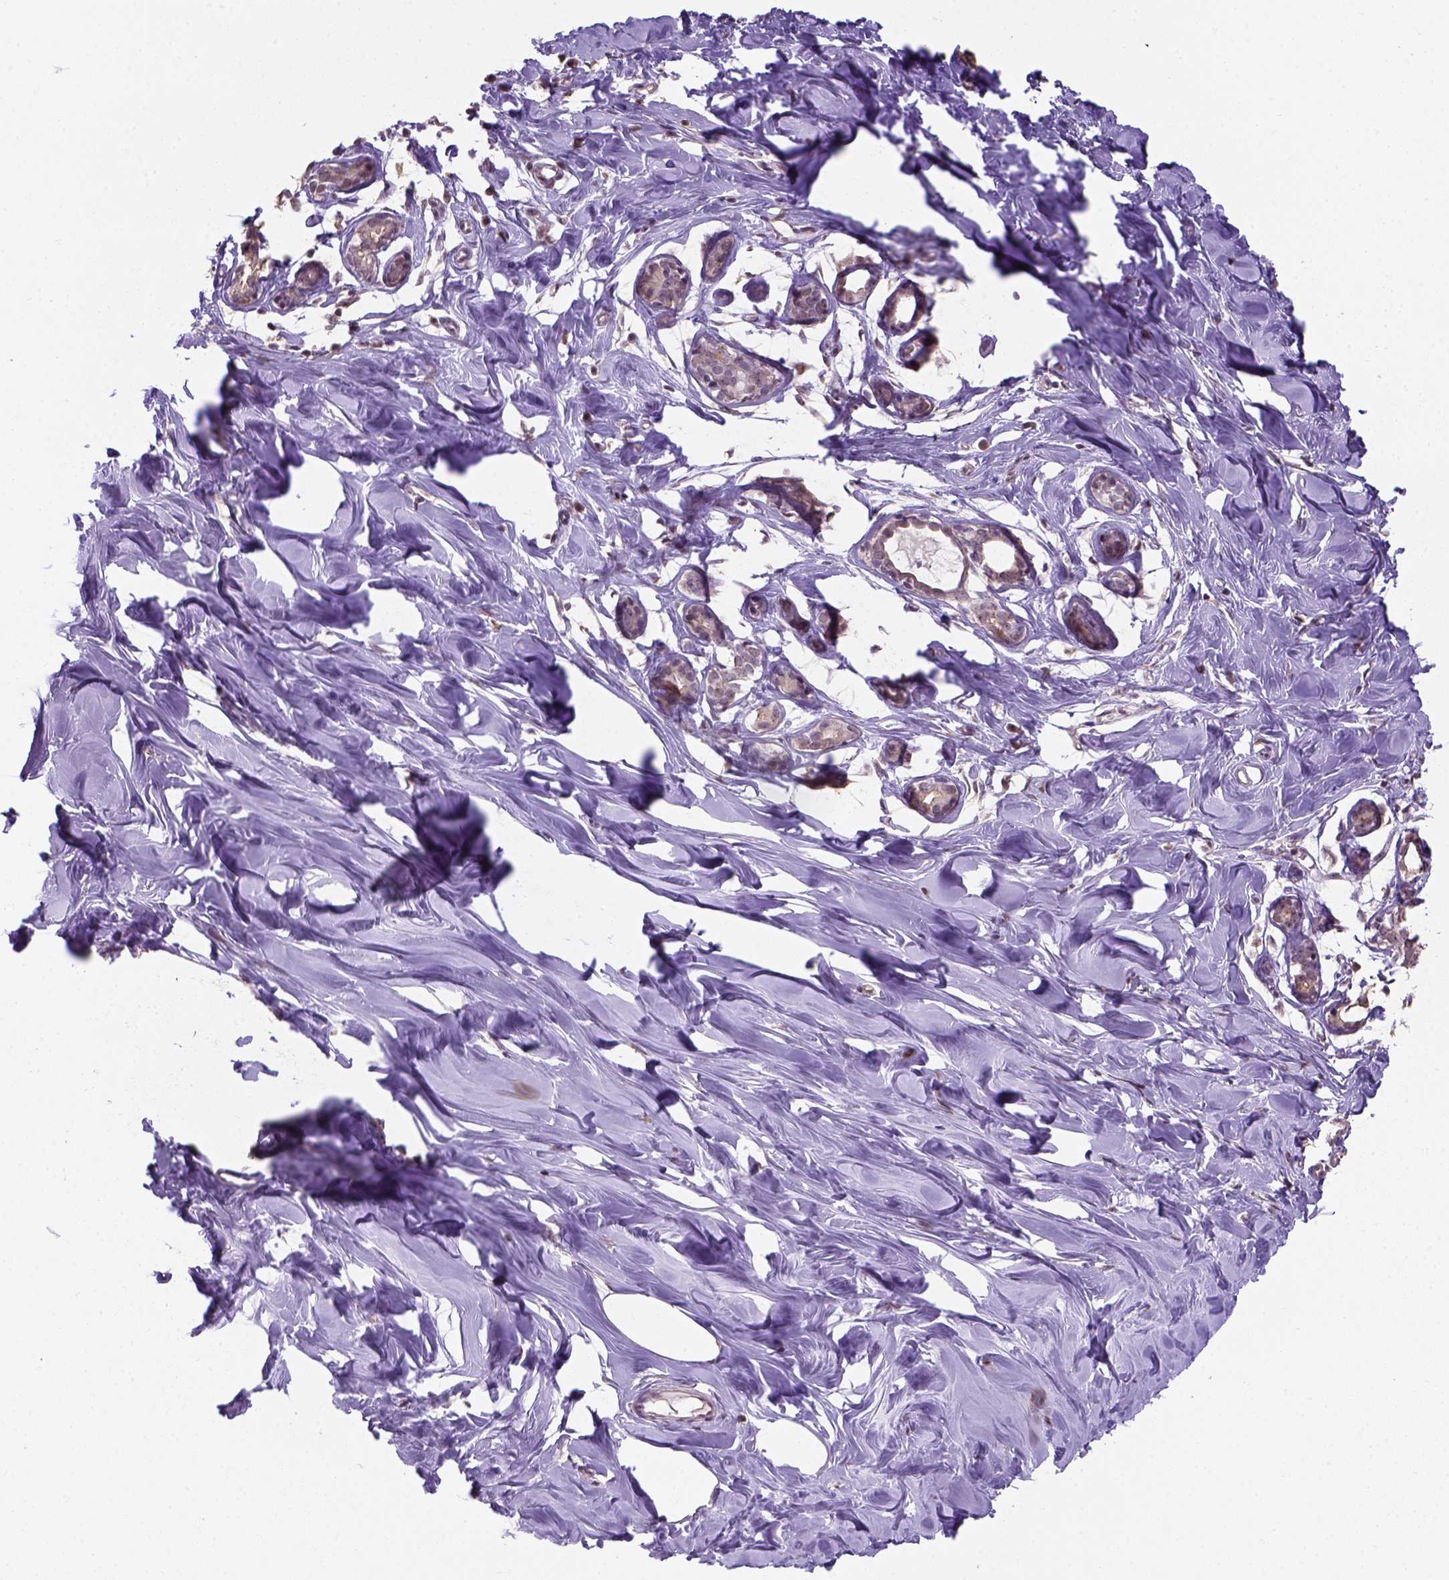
{"staining": {"intensity": "moderate", "quantity": ">75%", "location": "nuclear"}, "tissue": "breast", "cell_type": "Adipocytes", "image_type": "normal", "snomed": [{"axis": "morphology", "description": "Normal tissue, NOS"}, {"axis": "topography", "description": "Breast"}], "caption": "Adipocytes display medium levels of moderate nuclear staining in about >75% of cells in normal breast.", "gene": "DDX50", "patient": {"sex": "female", "age": 27}}